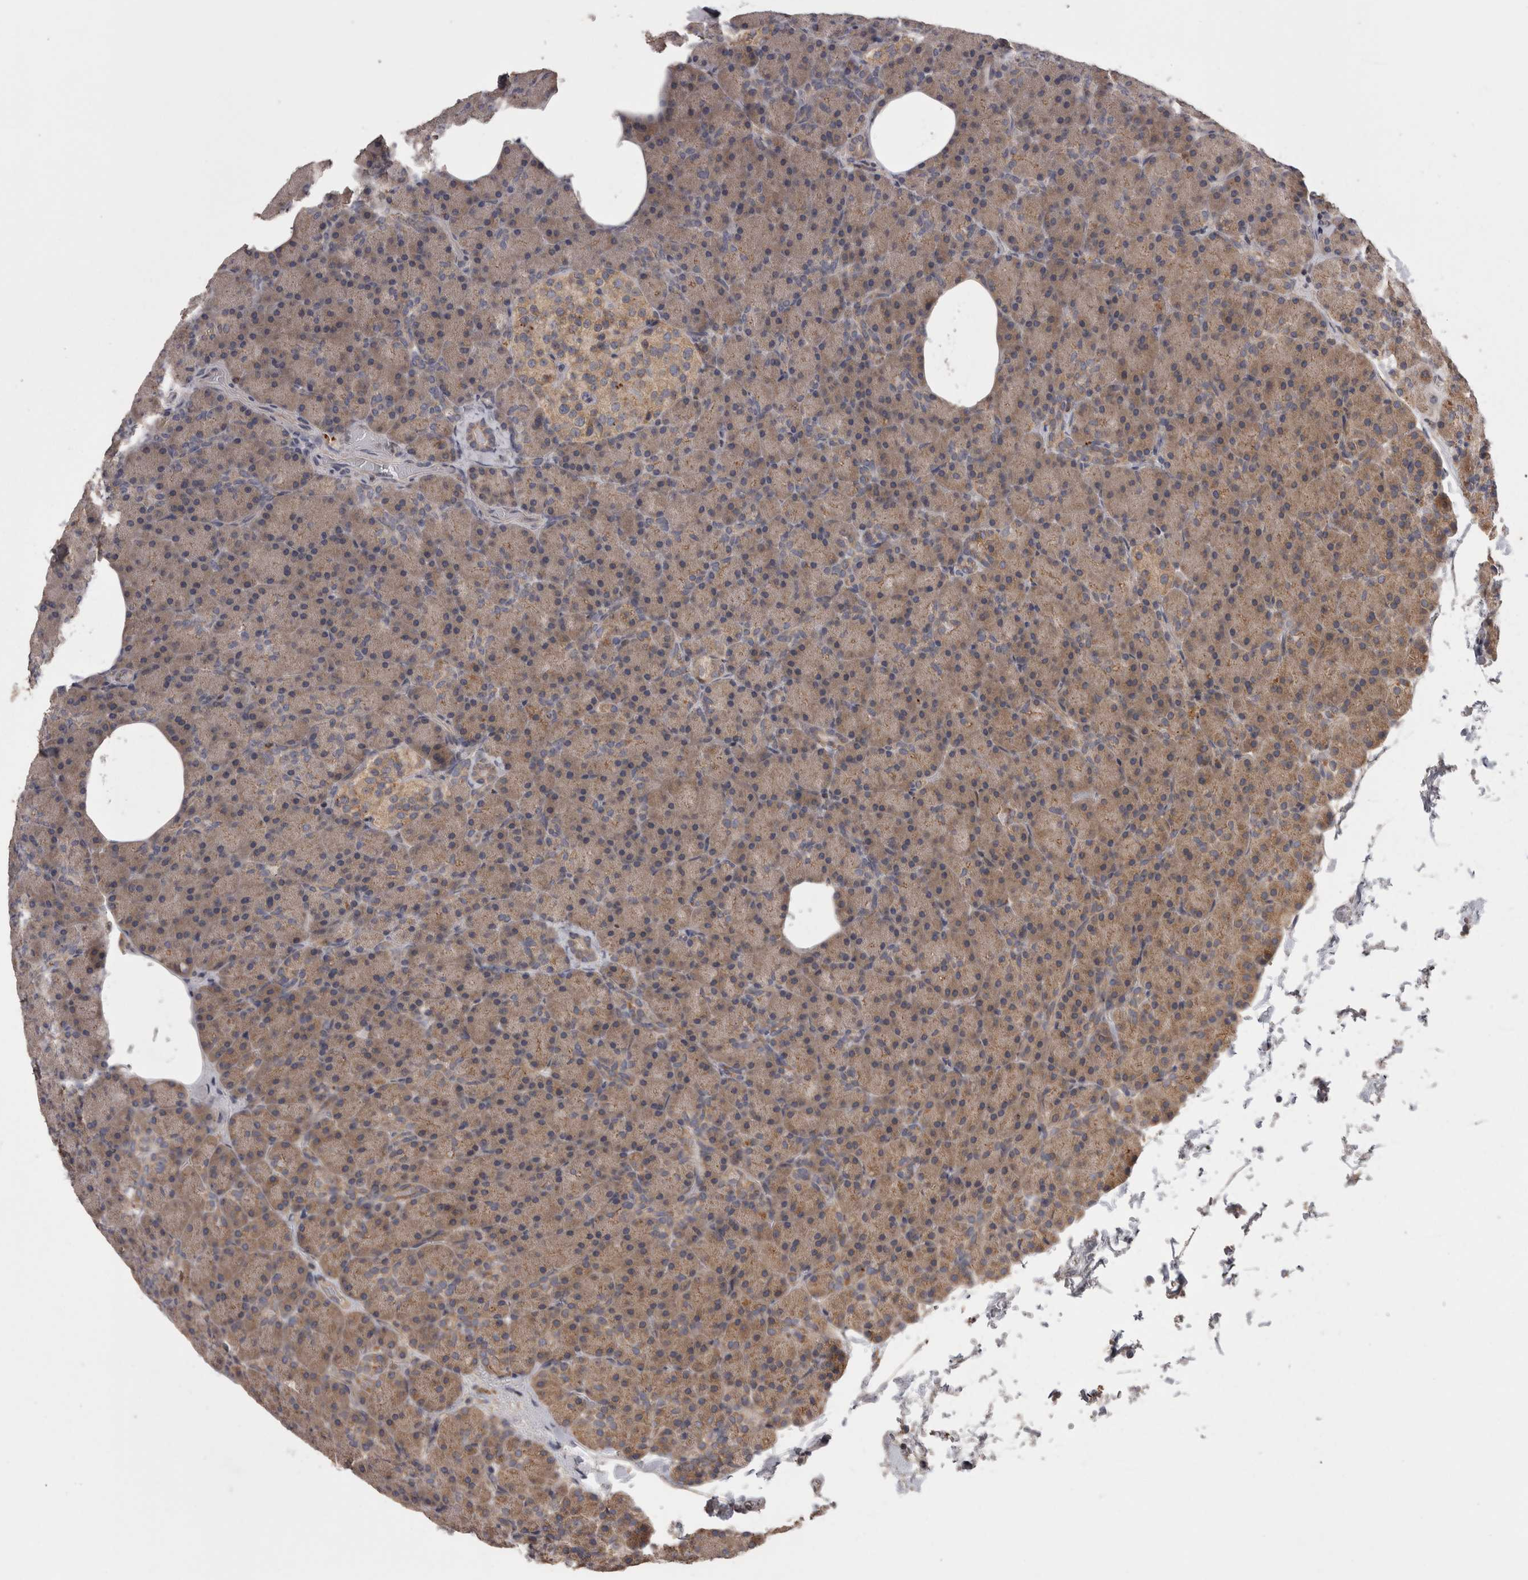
{"staining": {"intensity": "weak", "quantity": ">75%", "location": "cytoplasmic/membranous"}, "tissue": "pancreas", "cell_type": "Exocrine glandular cells", "image_type": "normal", "snomed": [{"axis": "morphology", "description": "Normal tissue, NOS"}, {"axis": "topography", "description": "Pancreas"}], "caption": "Brown immunohistochemical staining in benign human pancreas exhibits weak cytoplasmic/membranous positivity in approximately >75% of exocrine glandular cells. The staining was performed using DAB (3,3'-diaminobenzidine) to visualize the protein expression in brown, while the nuclei were stained in blue with hematoxylin (Magnification: 20x).", "gene": "PCM1", "patient": {"sex": "female", "age": 43}}